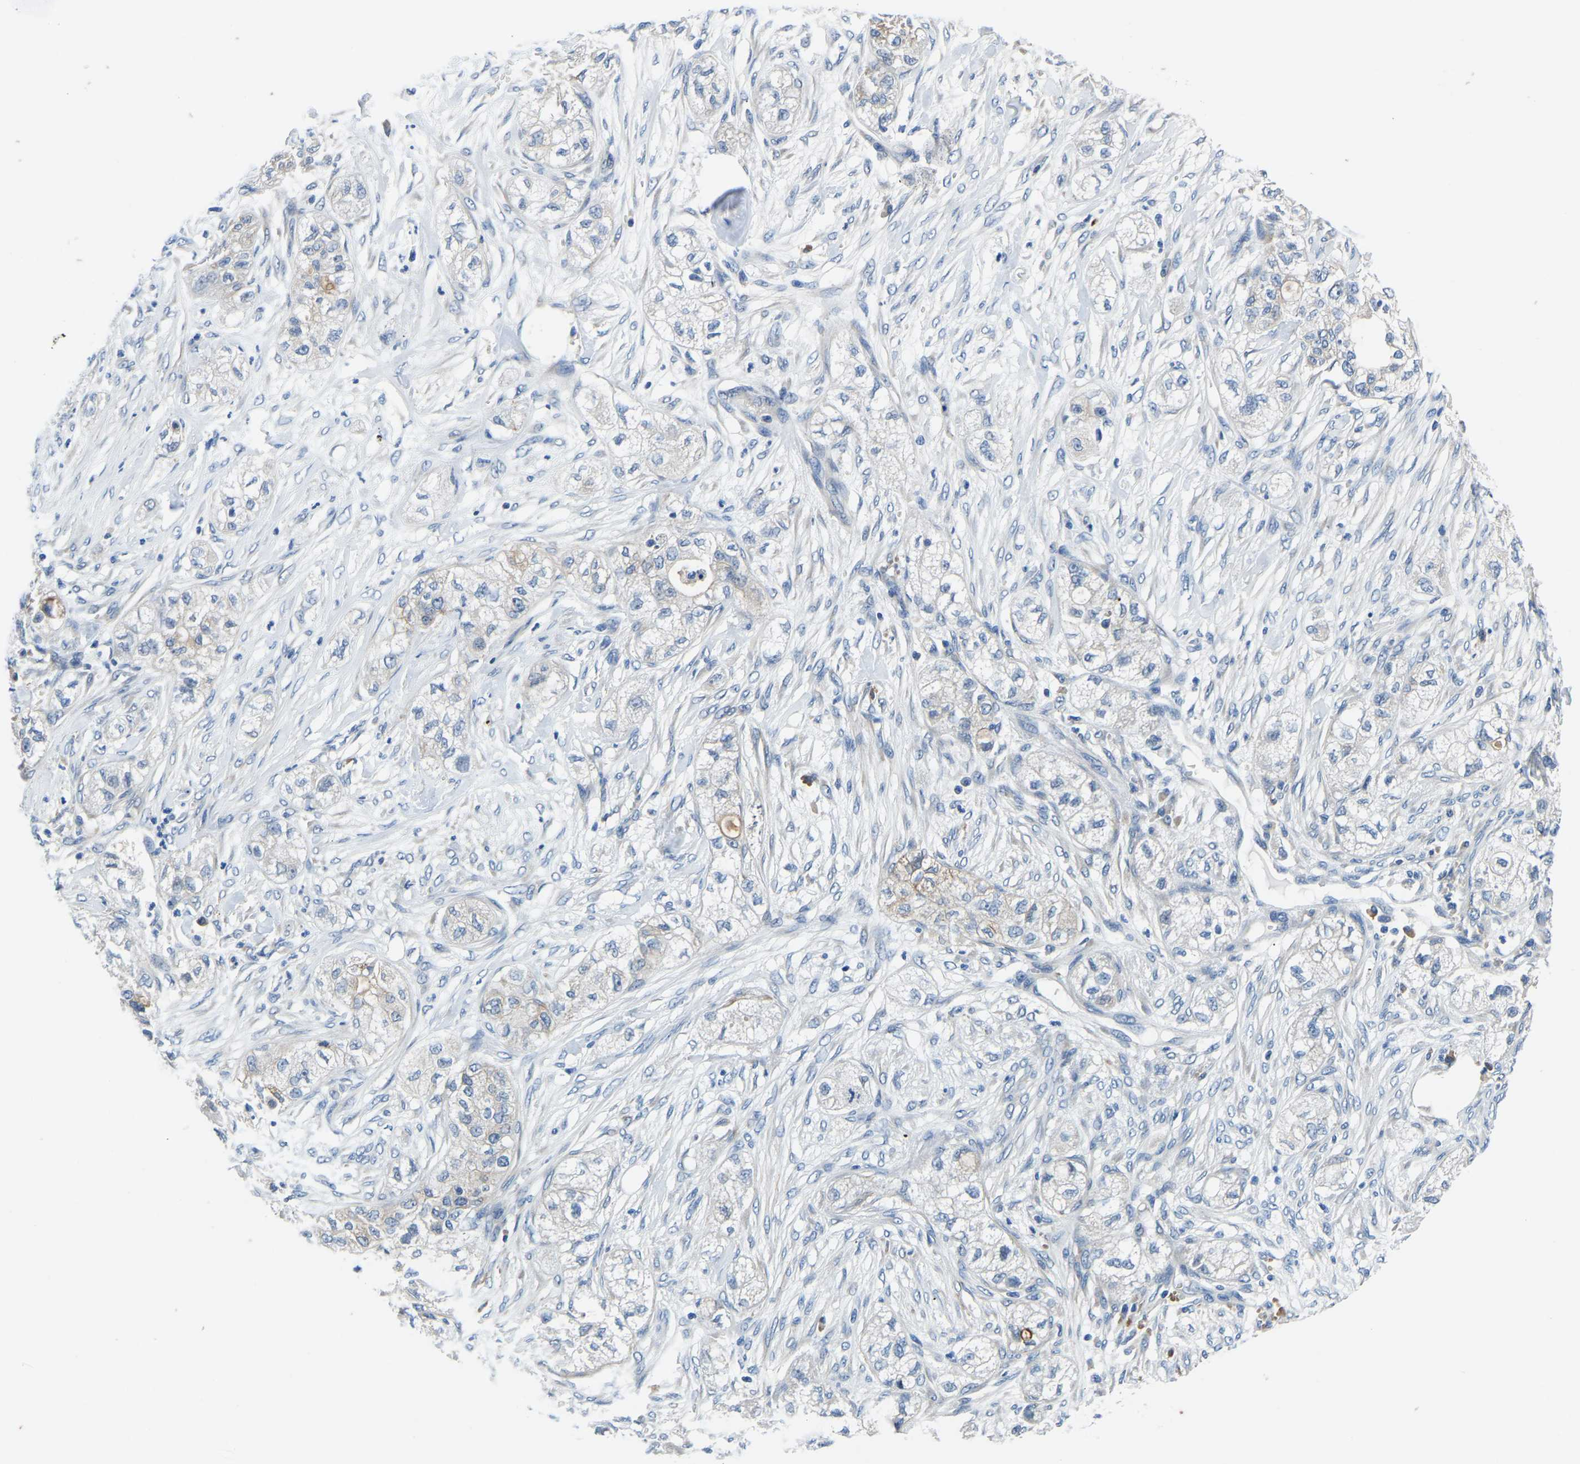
{"staining": {"intensity": "negative", "quantity": "none", "location": "none"}, "tissue": "pancreatic cancer", "cell_type": "Tumor cells", "image_type": "cancer", "snomed": [{"axis": "morphology", "description": "Adenocarcinoma, NOS"}, {"axis": "topography", "description": "Pancreas"}], "caption": "This is an IHC image of pancreatic cancer. There is no staining in tumor cells.", "gene": "LIAS", "patient": {"sex": "female", "age": 78}}